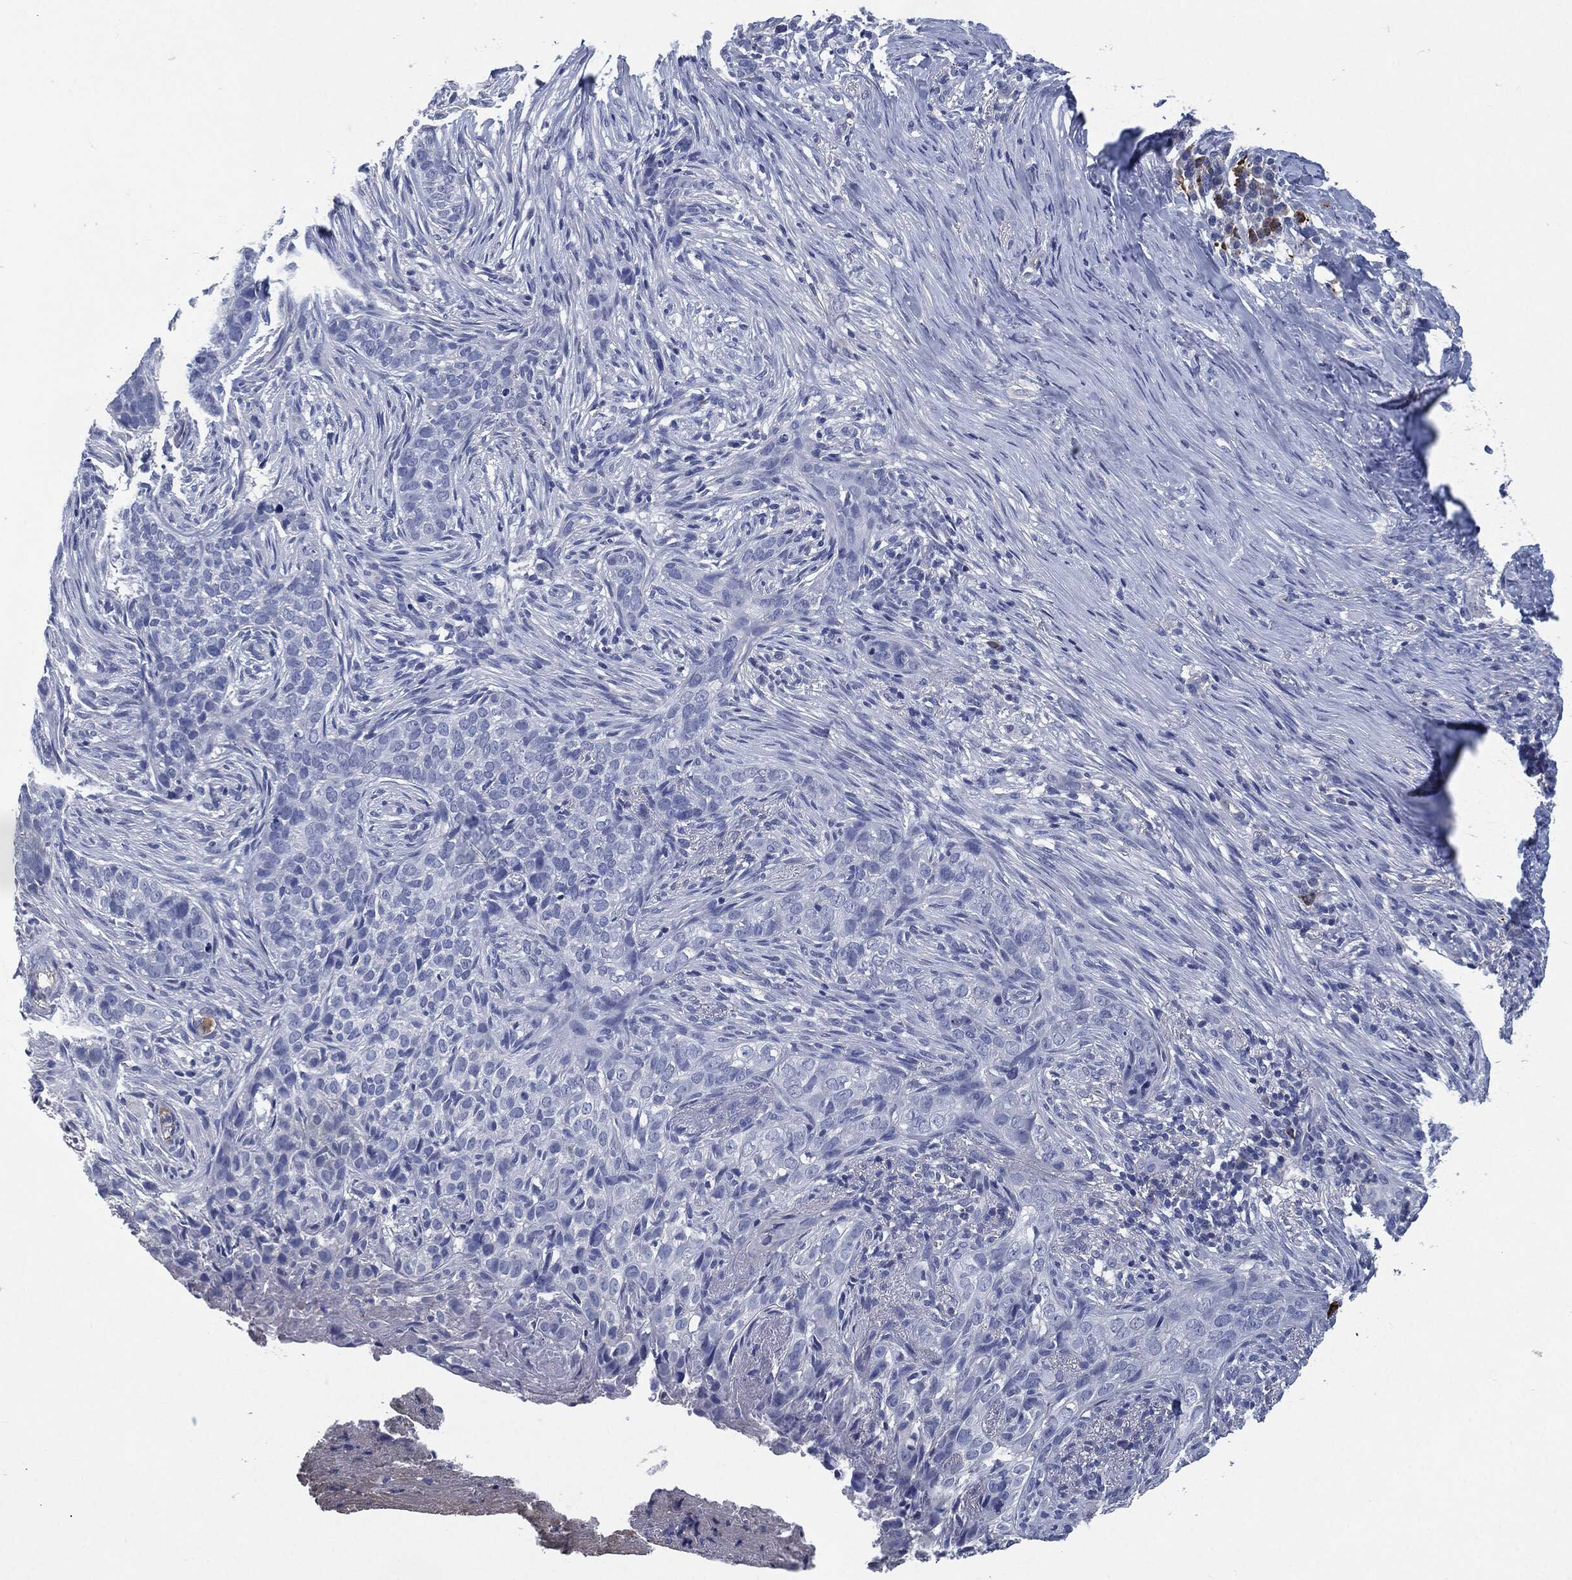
{"staining": {"intensity": "negative", "quantity": "none", "location": "none"}, "tissue": "skin cancer", "cell_type": "Tumor cells", "image_type": "cancer", "snomed": [{"axis": "morphology", "description": "Squamous cell carcinoma, NOS"}, {"axis": "topography", "description": "Skin"}], "caption": "This is an immunohistochemistry photomicrograph of skin cancer (squamous cell carcinoma). There is no positivity in tumor cells.", "gene": "CD27", "patient": {"sex": "male", "age": 88}}